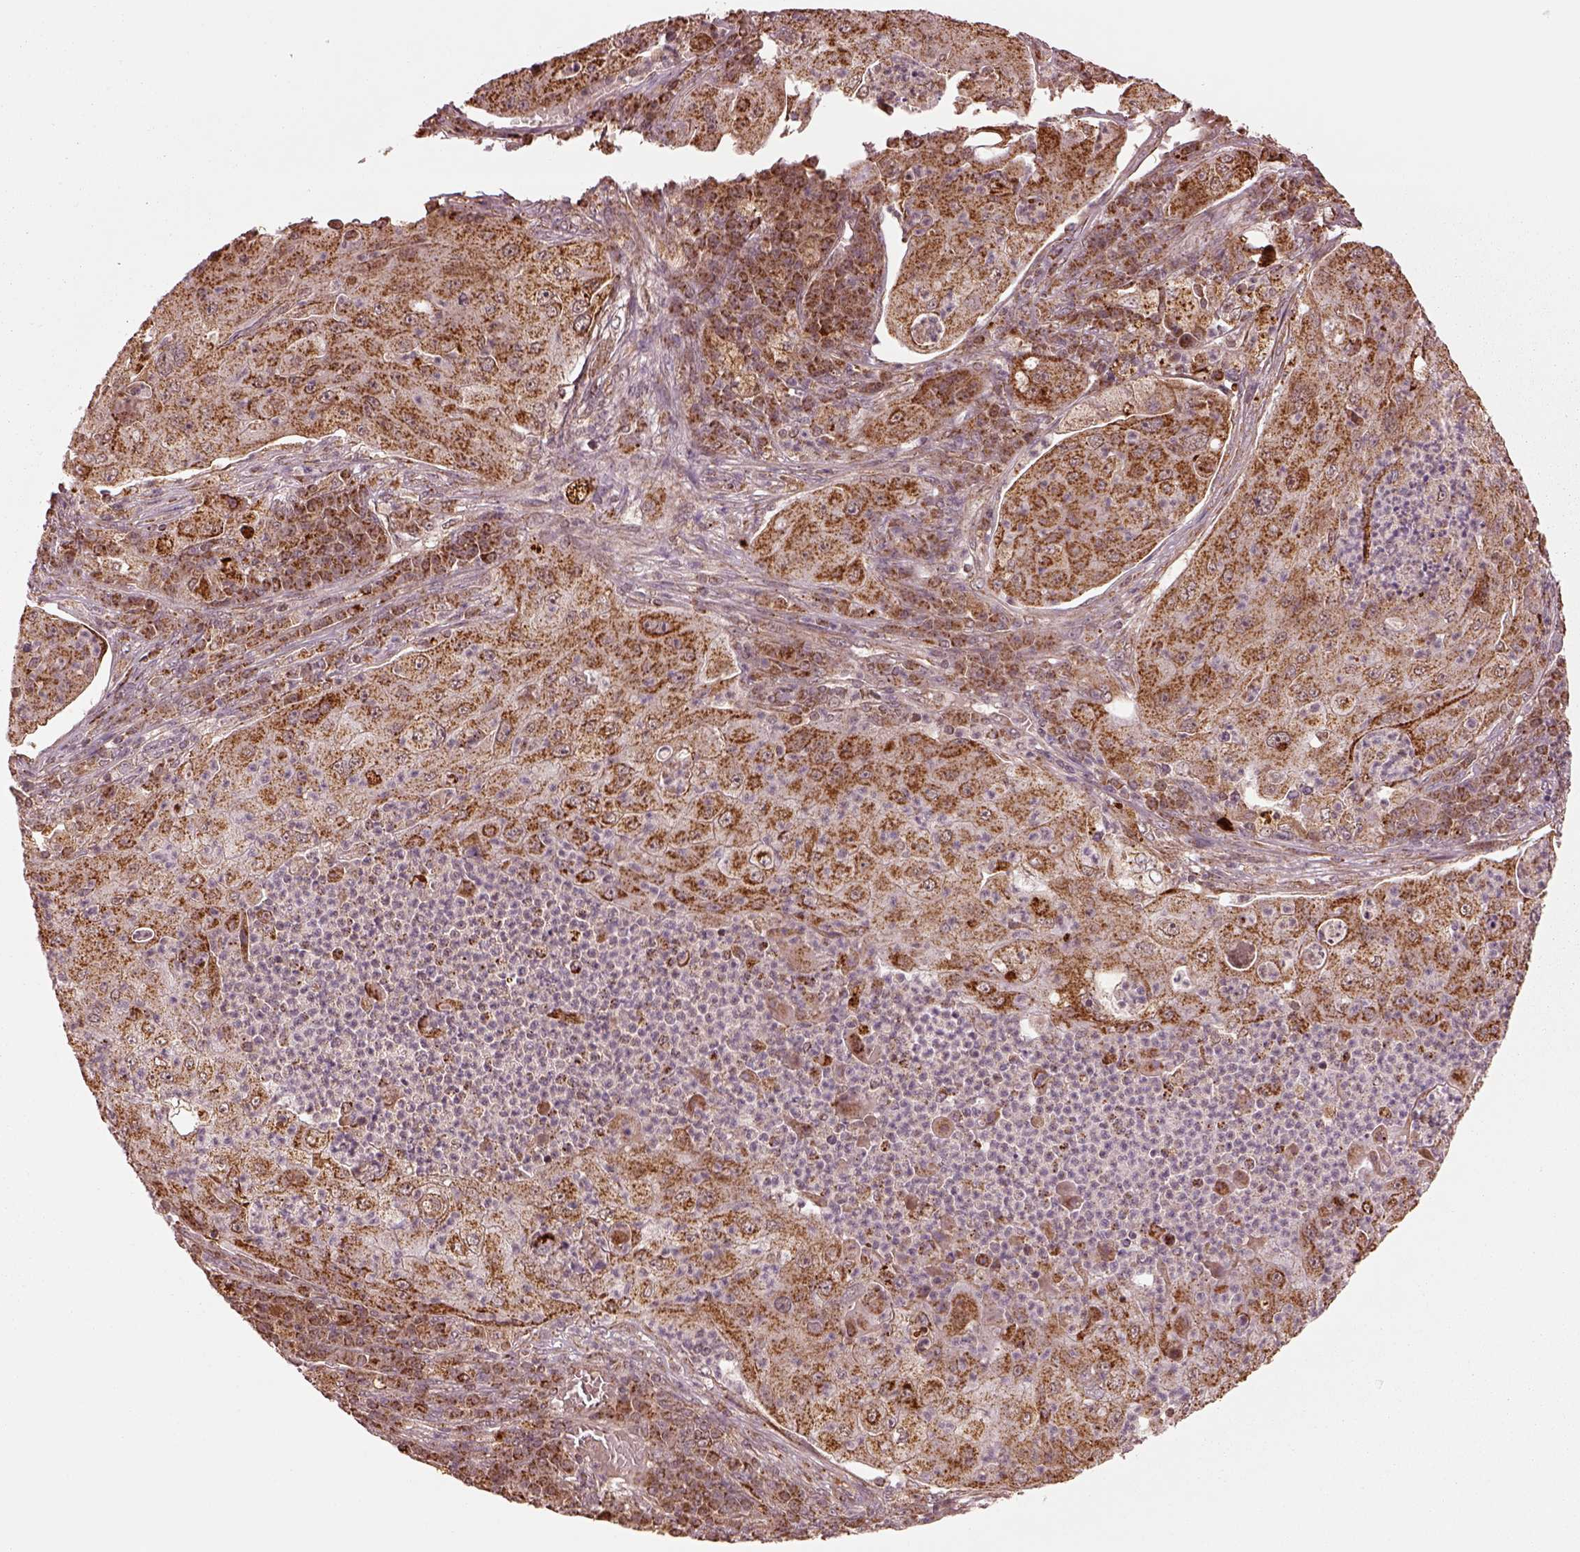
{"staining": {"intensity": "moderate", "quantity": ">75%", "location": "cytoplasmic/membranous"}, "tissue": "lung cancer", "cell_type": "Tumor cells", "image_type": "cancer", "snomed": [{"axis": "morphology", "description": "Squamous cell carcinoma, NOS"}, {"axis": "topography", "description": "Lung"}], "caption": "IHC micrograph of neoplastic tissue: lung cancer (squamous cell carcinoma) stained using immunohistochemistry (IHC) reveals medium levels of moderate protein expression localized specifically in the cytoplasmic/membranous of tumor cells, appearing as a cytoplasmic/membranous brown color.", "gene": "SEL1L3", "patient": {"sex": "female", "age": 59}}